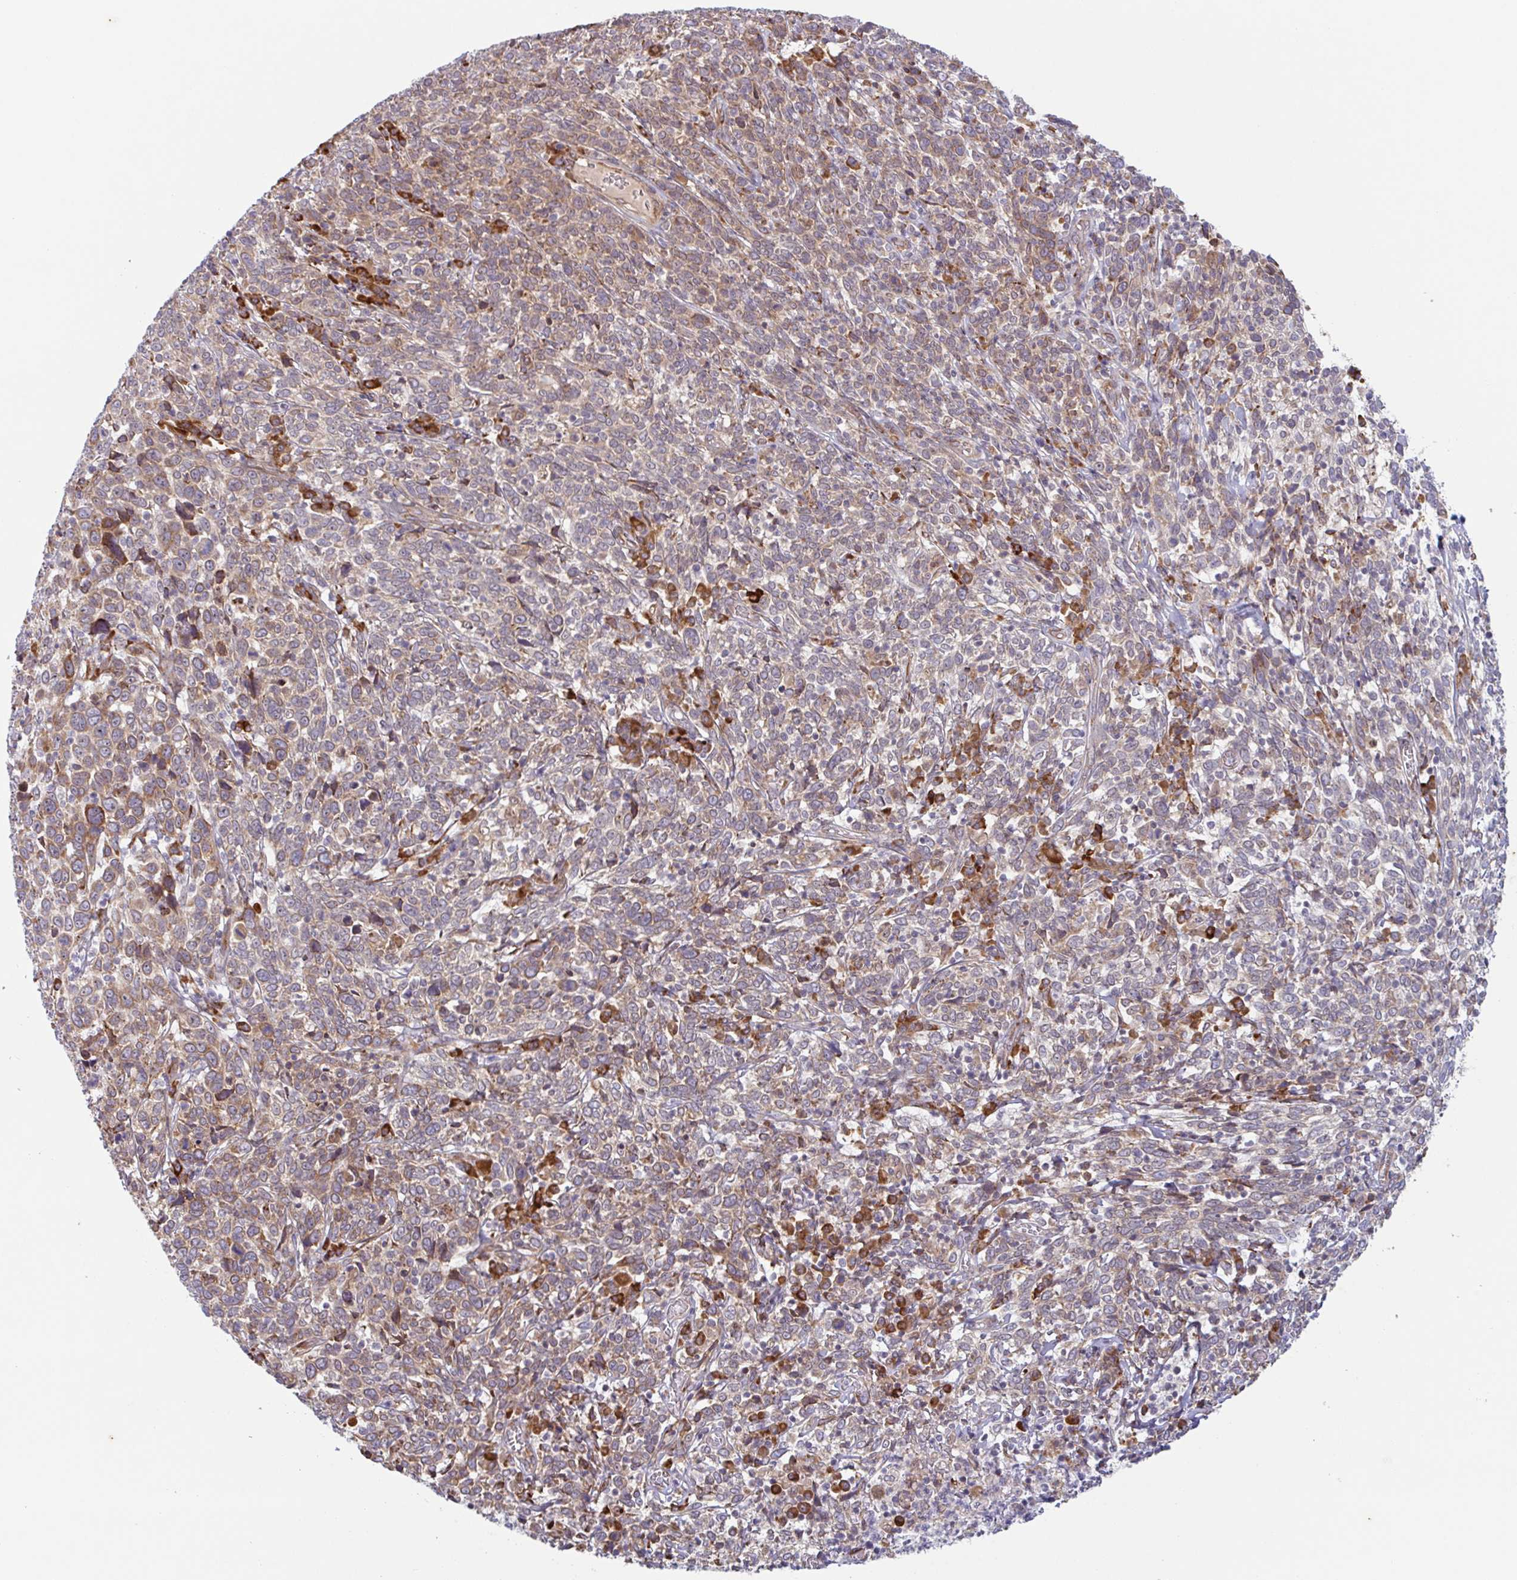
{"staining": {"intensity": "moderate", "quantity": "25%-75%", "location": "cytoplasmic/membranous"}, "tissue": "cervical cancer", "cell_type": "Tumor cells", "image_type": "cancer", "snomed": [{"axis": "morphology", "description": "Squamous cell carcinoma, NOS"}, {"axis": "topography", "description": "Cervix"}], "caption": "Tumor cells exhibit medium levels of moderate cytoplasmic/membranous positivity in approximately 25%-75% of cells in squamous cell carcinoma (cervical). The staining was performed using DAB (3,3'-diaminobenzidine), with brown indicating positive protein expression. Nuclei are stained blue with hematoxylin.", "gene": "RIT1", "patient": {"sex": "female", "age": 46}}